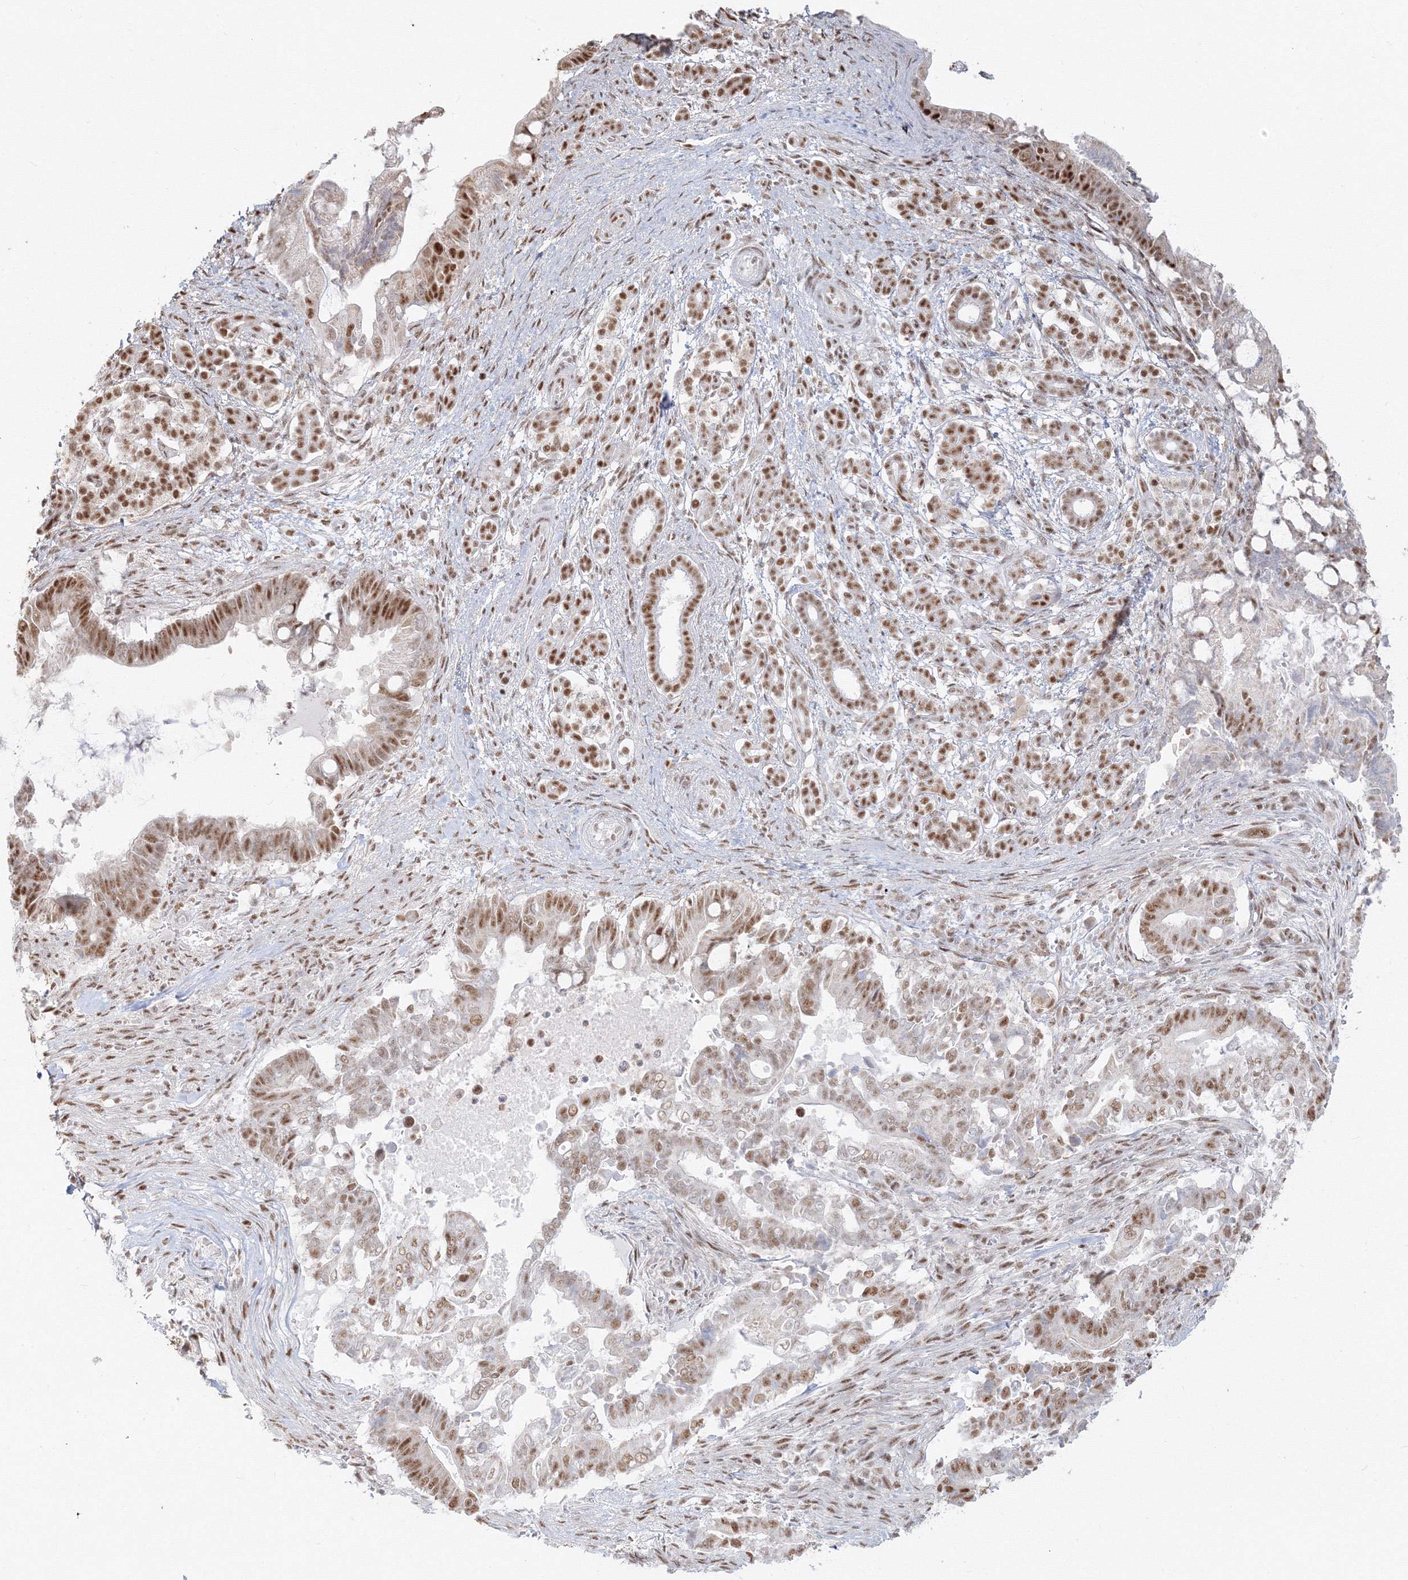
{"staining": {"intensity": "moderate", "quantity": ">75%", "location": "nuclear"}, "tissue": "pancreatic cancer", "cell_type": "Tumor cells", "image_type": "cancer", "snomed": [{"axis": "morphology", "description": "Adenocarcinoma, NOS"}, {"axis": "topography", "description": "Pancreas"}], "caption": "Adenocarcinoma (pancreatic) stained for a protein (brown) reveals moderate nuclear positive expression in about >75% of tumor cells.", "gene": "PPP4R2", "patient": {"sex": "male", "age": 68}}